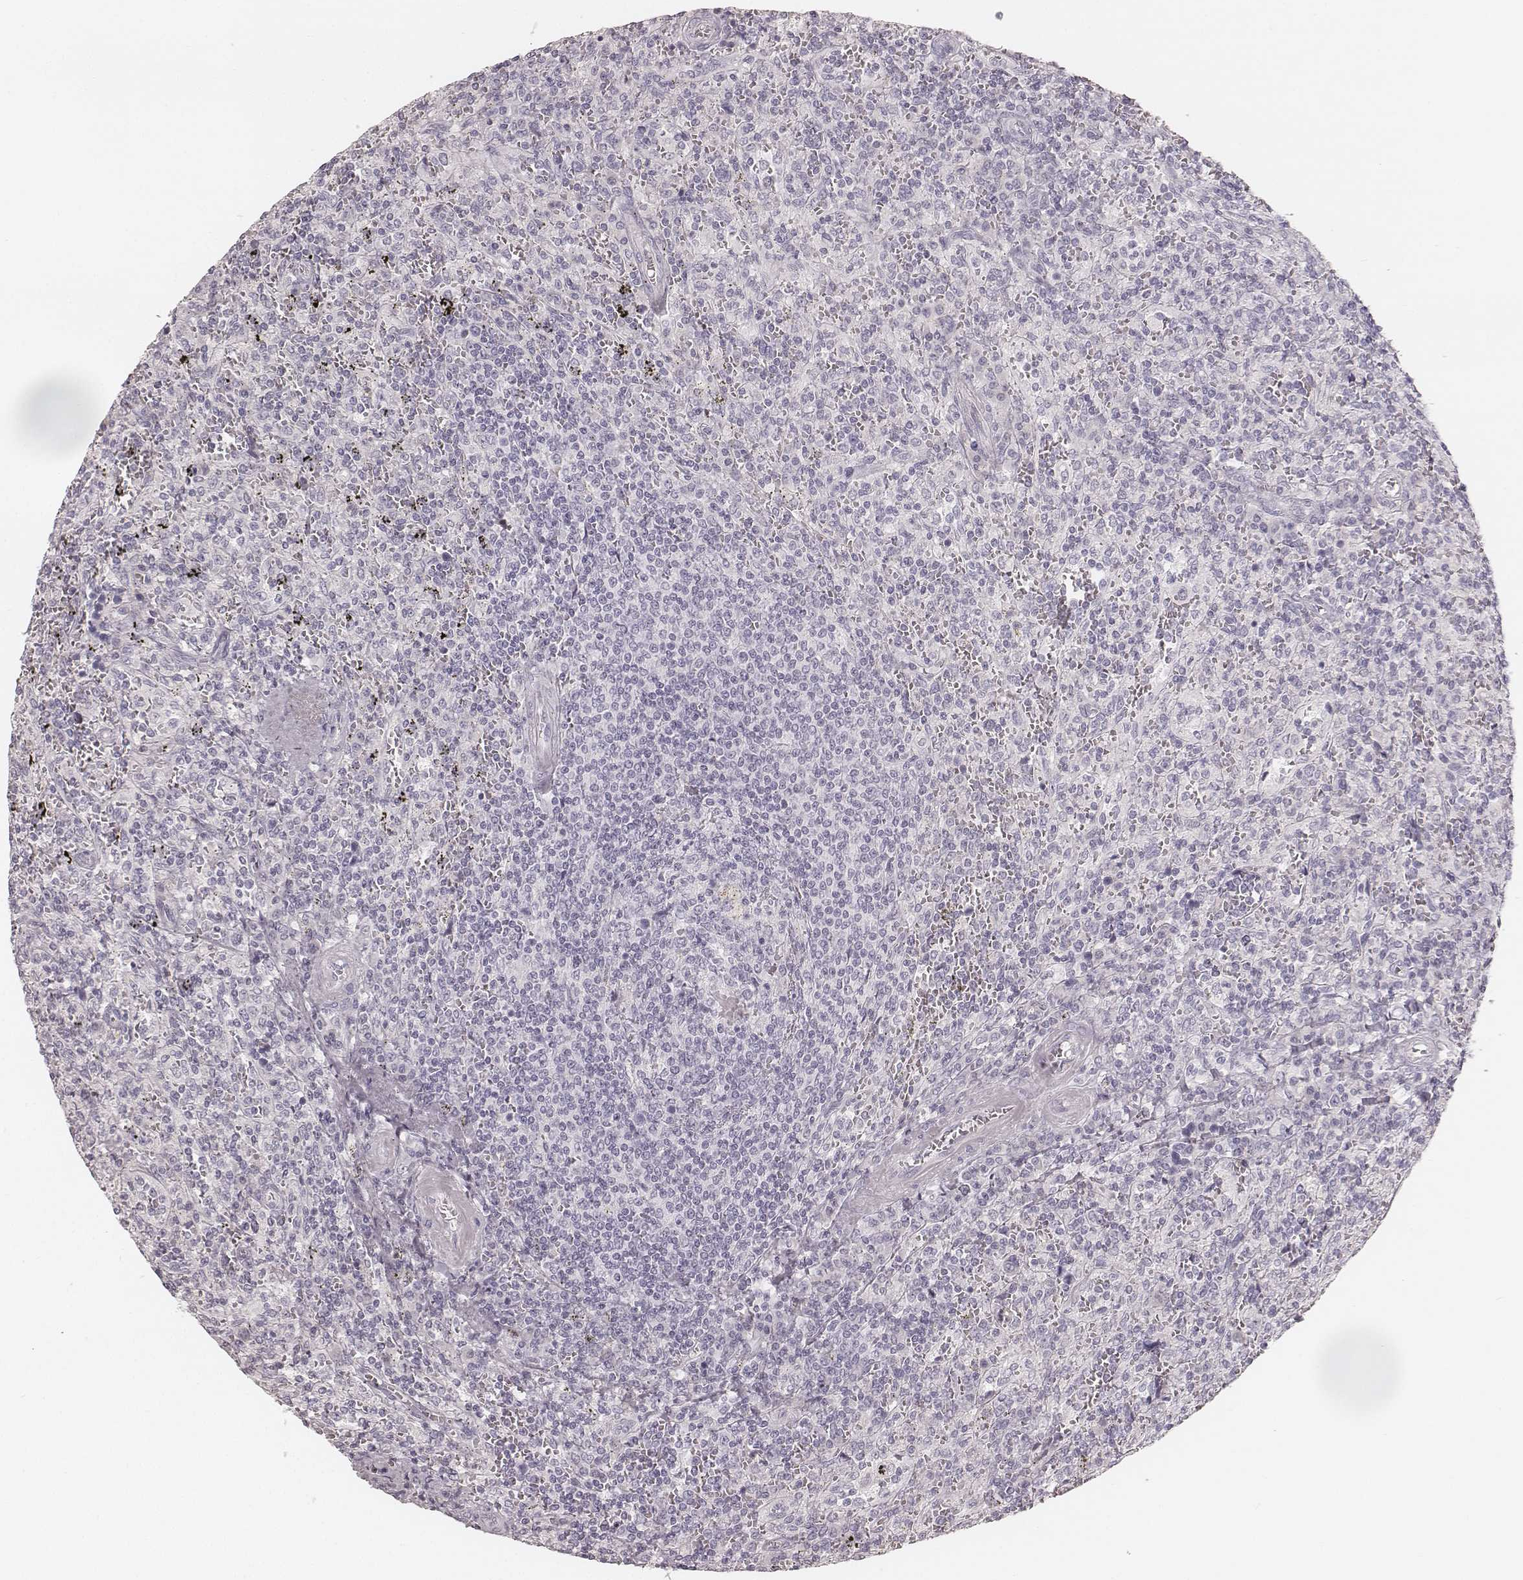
{"staining": {"intensity": "negative", "quantity": "none", "location": "none"}, "tissue": "lymphoma", "cell_type": "Tumor cells", "image_type": "cancer", "snomed": [{"axis": "morphology", "description": "Malignant lymphoma, non-Hodgkin's type, Low grade"}, {"axis": "topography", "description": "Spleen"}], "caption": "High magnification brightfield microscopy of lymphoma stained with DAB (3,3'-diaminobenzidine) (brown) and counterstained with hematoxylin (blue): tumor cells show no significant positivity.", "gene": "KRT26", "patient": {"sex": "male", "age": 62}}